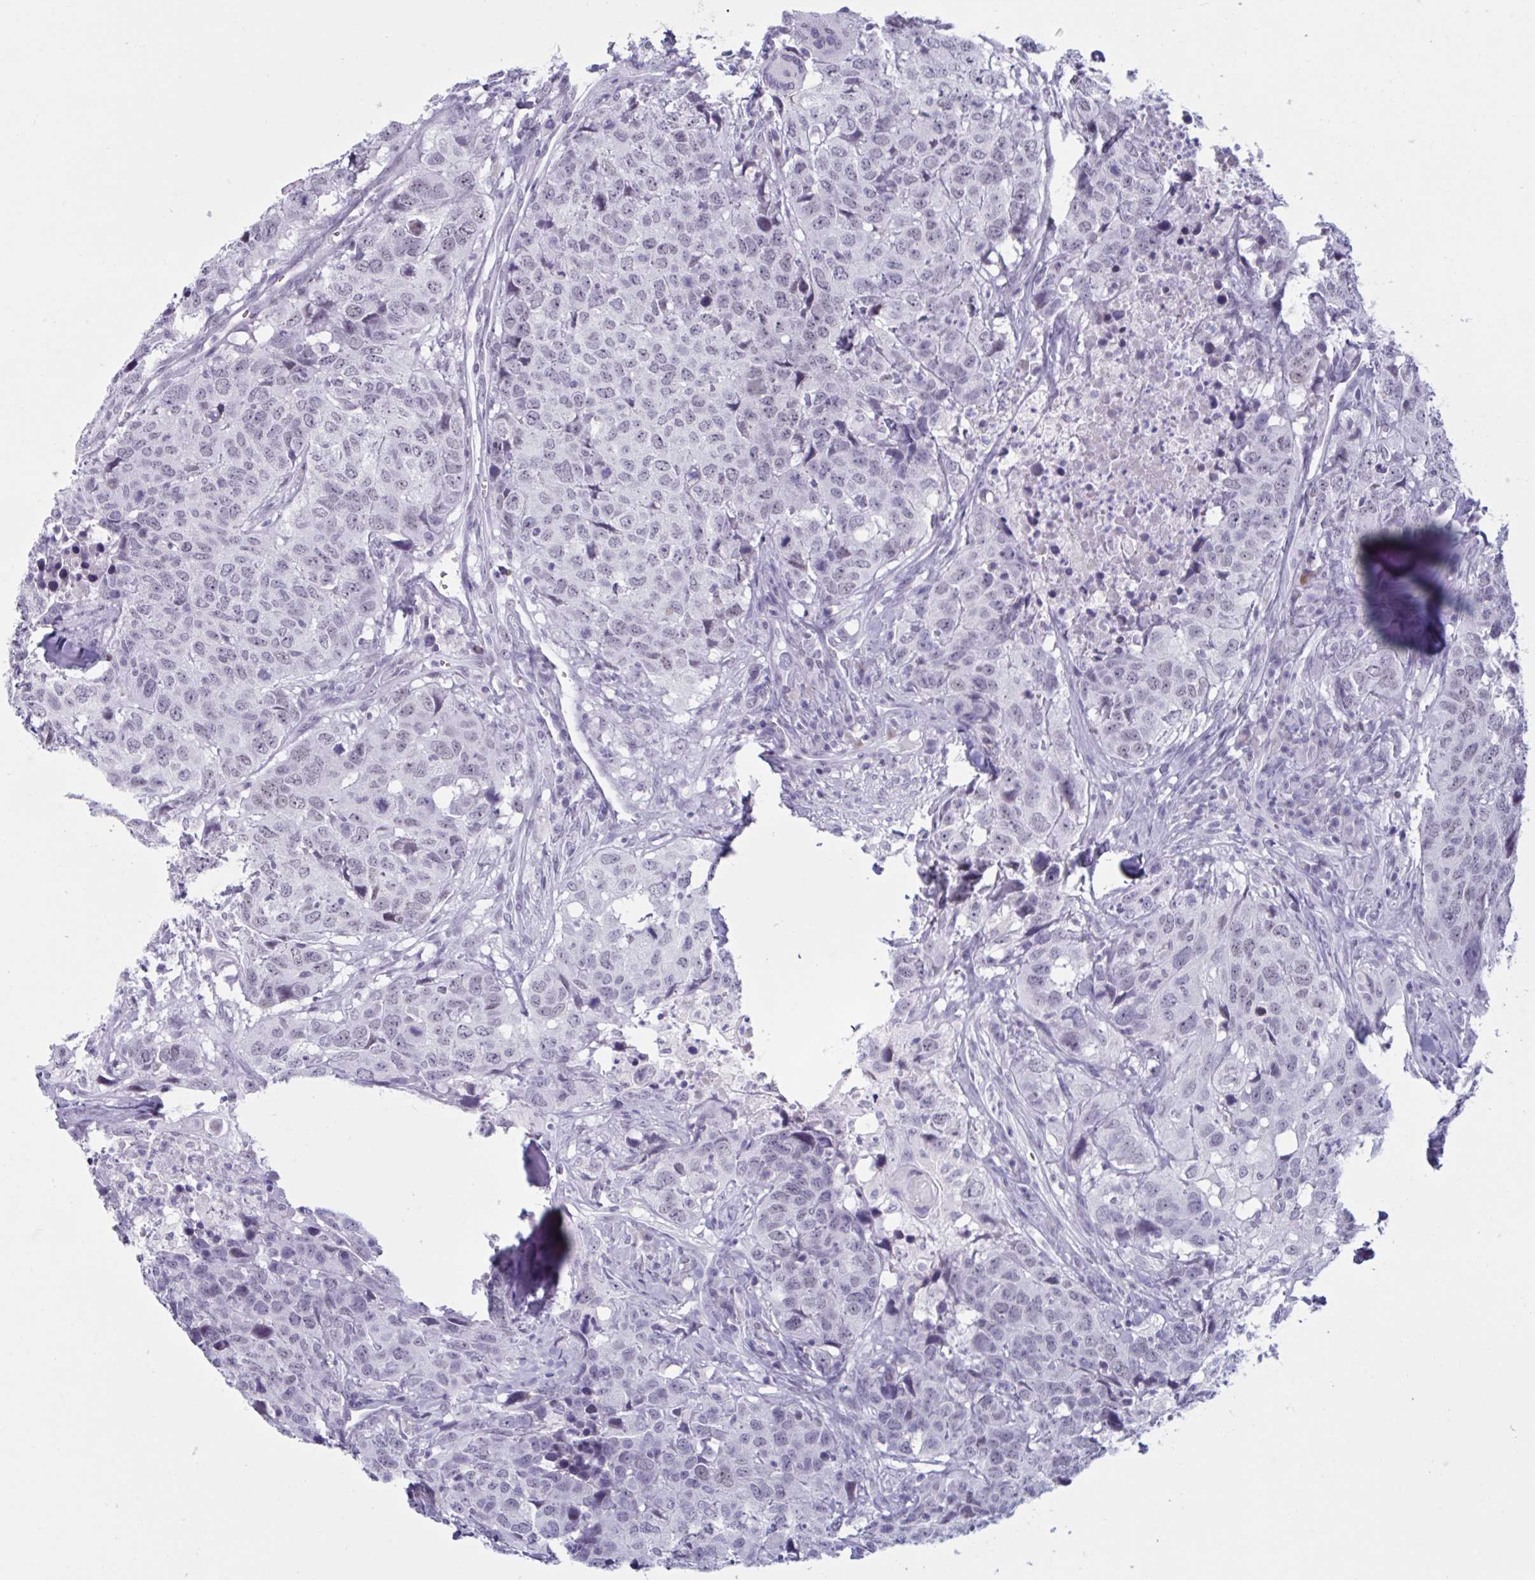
{"staining": {"intensity": "weak", "quantity": "<25%", "location": "nuclear"}, "tissue": "head and neck cancer", "cell_type": "Tumor cells", "image_type": "cancer", "snomed": [{"axis": "morphology", "description": "Normal tissue, NOS"}, {"axis": "morphology", "description": "Squamous cell carcinoma, NOS"}, {"axis": "topography", "description": "Skeletal muscle"}, {"axis": "topography", "description": "Vascular tissue"}, {"axis": "topography", "description": "Peripheral nerve tissue"}, {"axis": "topography", "description": "Head-Neck"}], "caption": "The immunohistochemistry (IHC) photomicrograph has no significant expression in tumor cells of squamous cell carcinoma (head and neck) tissue. (Immunohistochemistry, brightfield microscopy, high magnification).", "gene": "MSMB", "patient": {"sex": "male", "age": 66}}